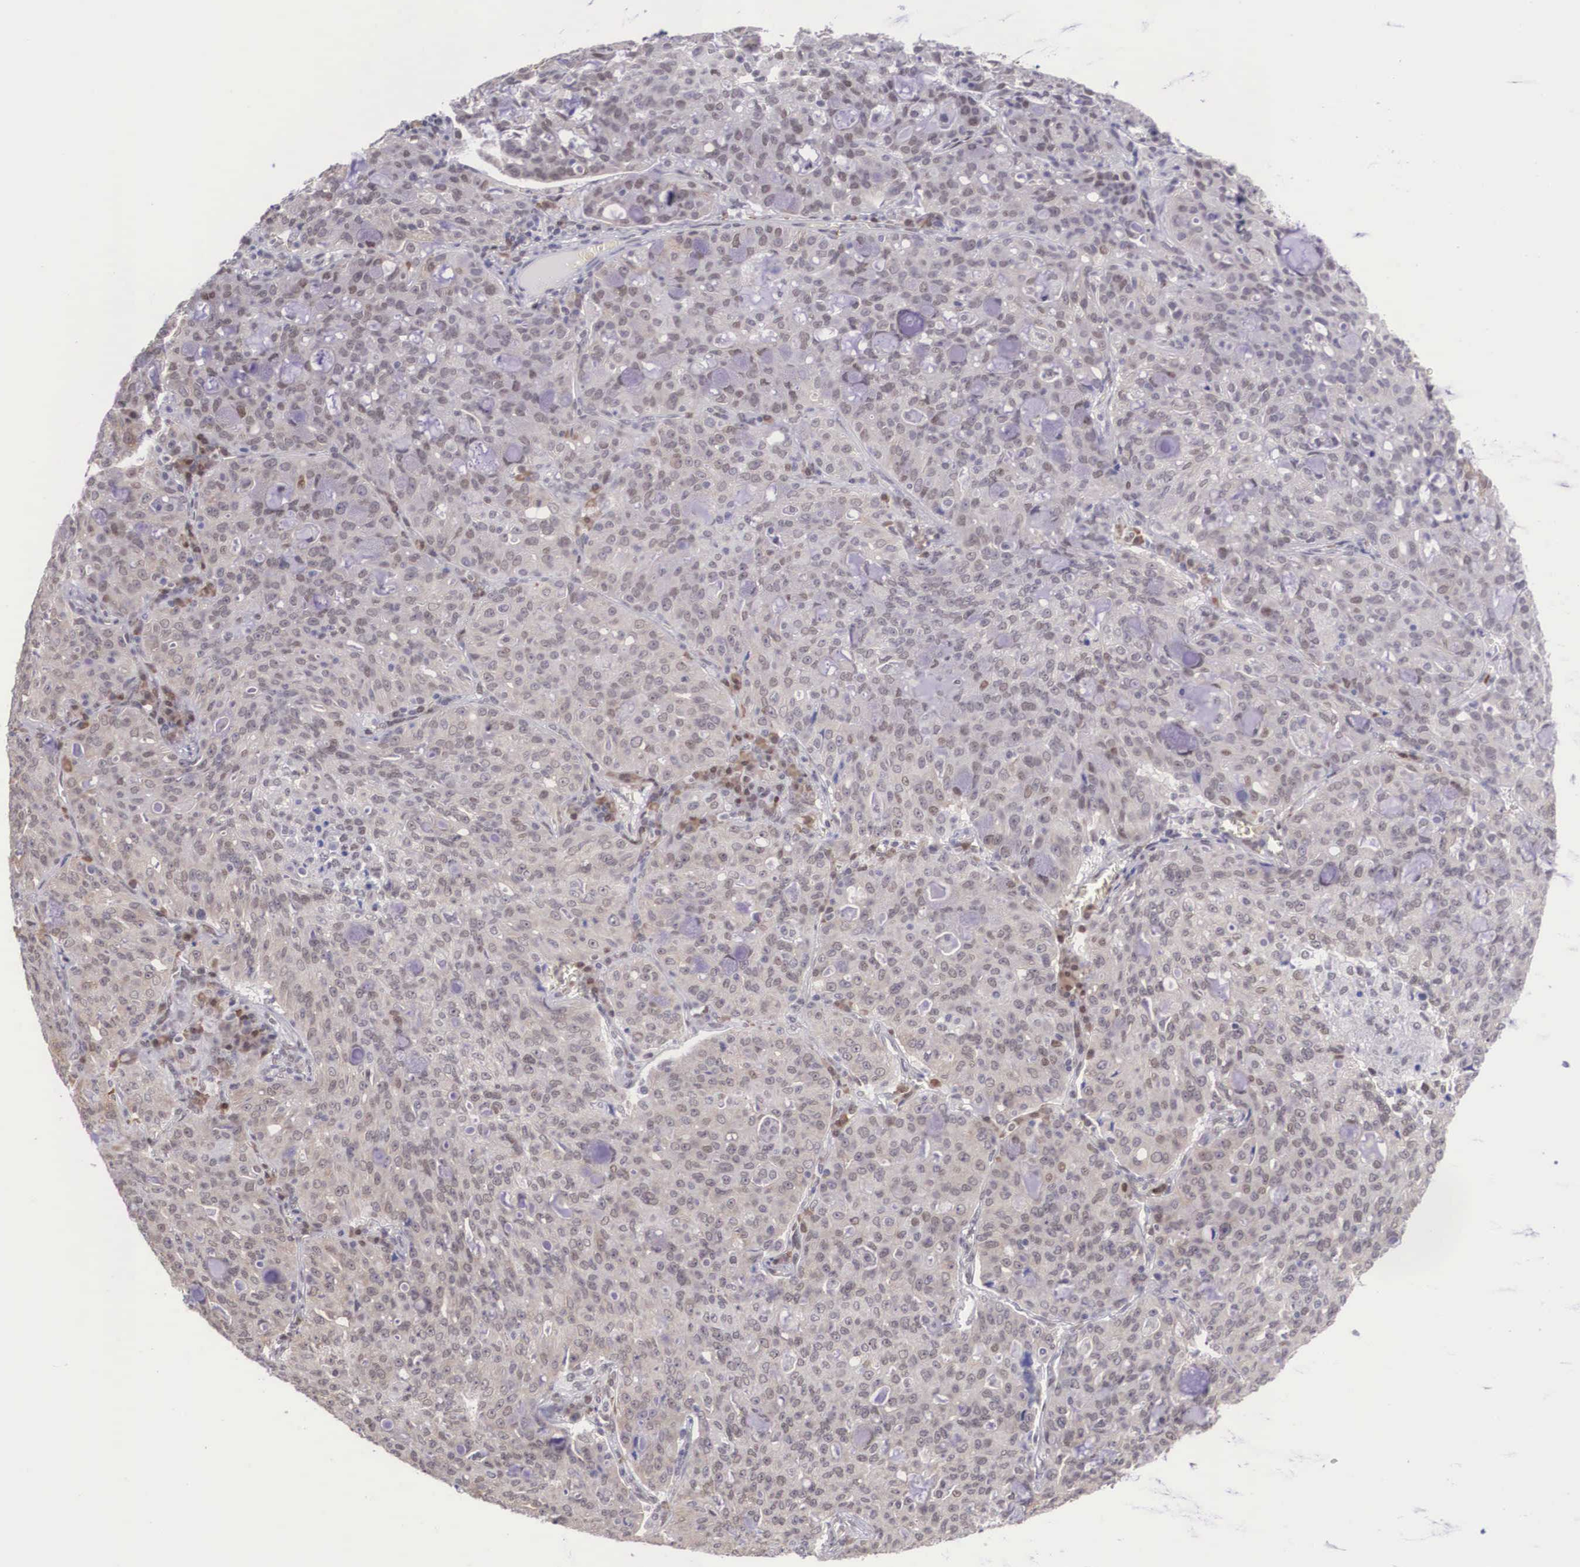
{"staining": {"intensity": "negative", "quantity": "none", "location": "none"}, "tissue": "lung cancer", "cell_type": "Tumor cells", "image_type": "cancer", "snomed": [{"axis": "morphology", "description": "Adenocarcinoma, NOS"}, {"axis": "topography", "description": "Lung"}], "caption": "Tumor cells show no significant protein staining in lung cancer.", "gene": "SLC25A21", "patient": {"sex": "female", "age": 44}}